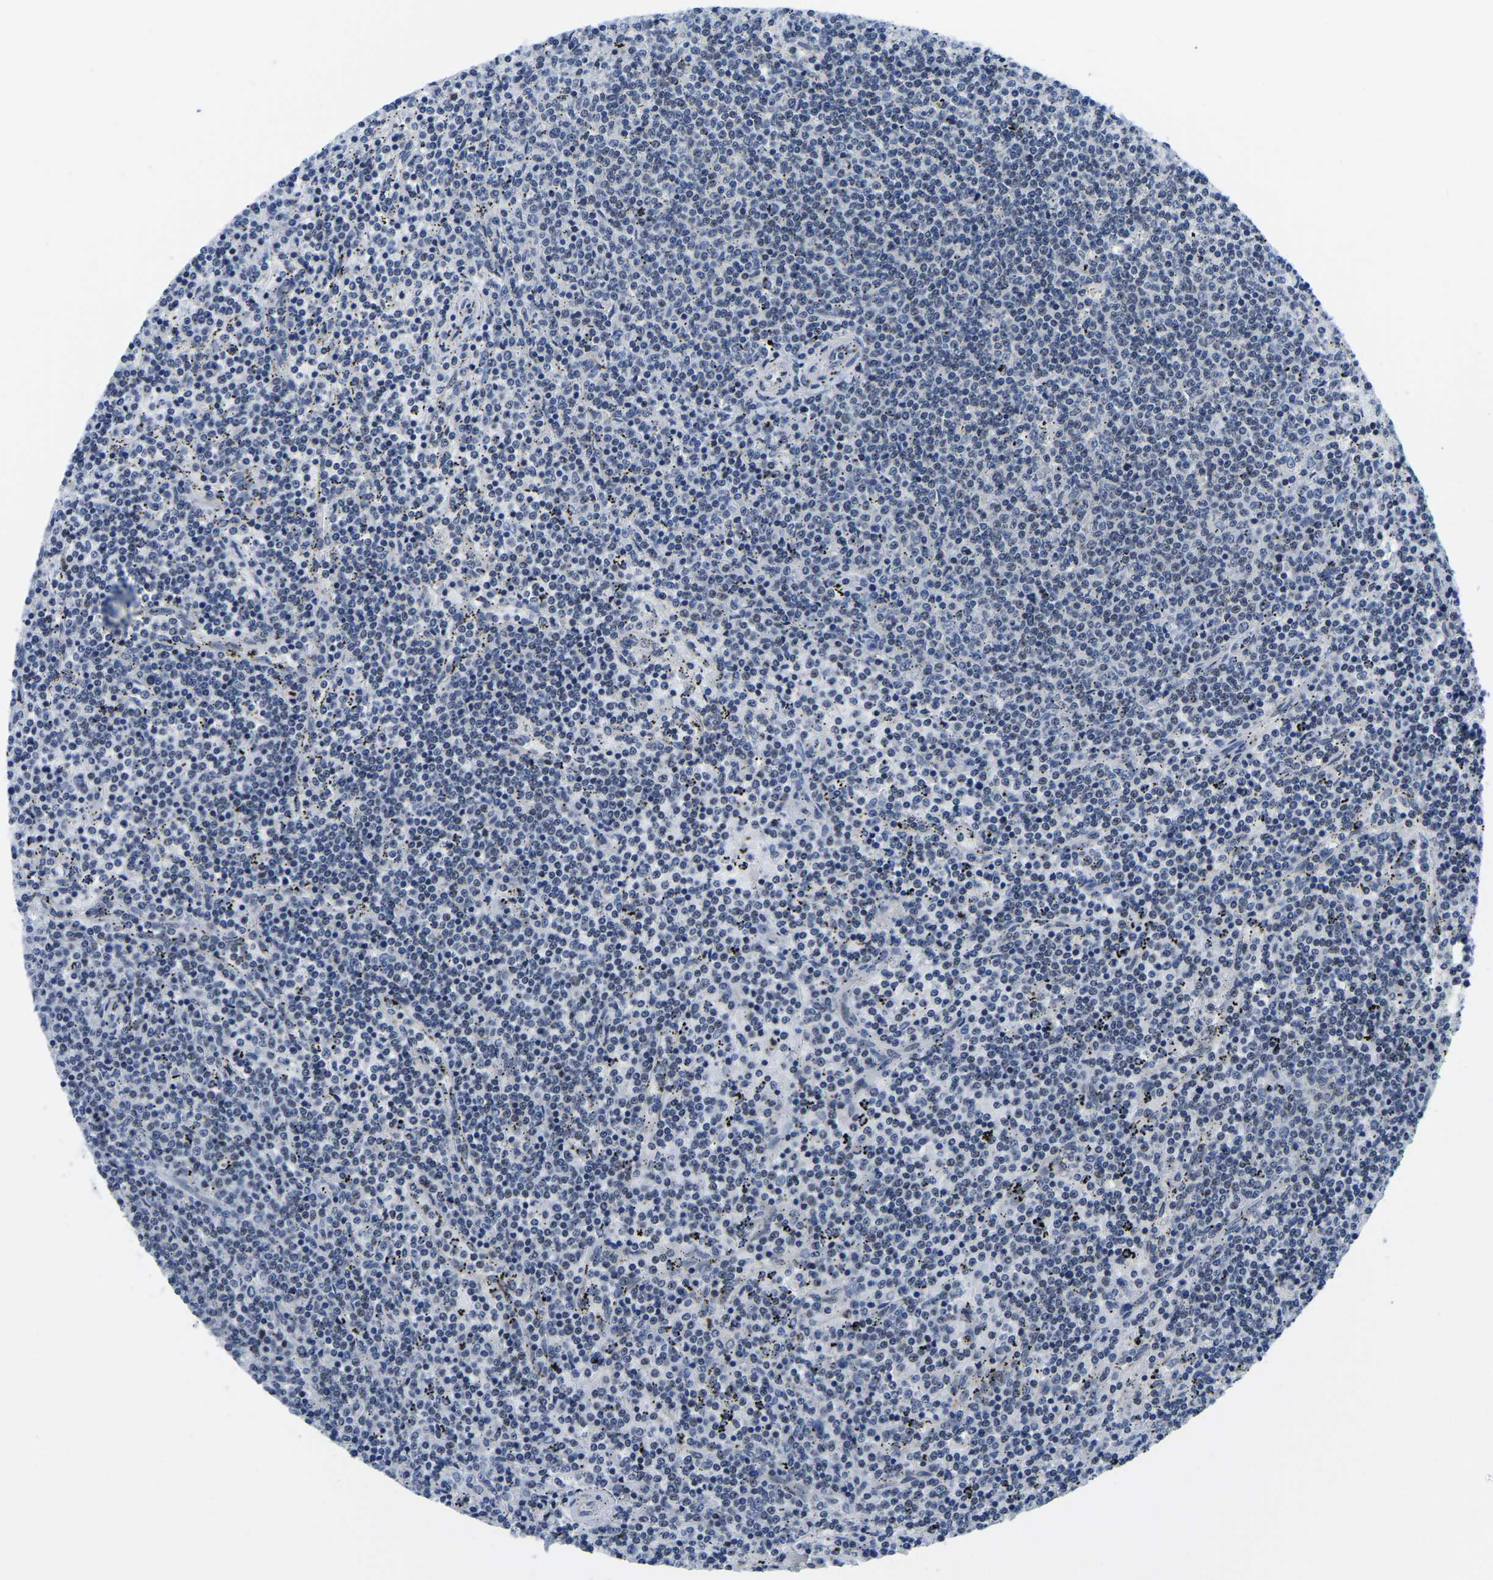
{"staining": {"intensity": "negative", "quantity": "none", "location": "none"}, "tissue": "lymphoma", "cell_type": "Tumor cells", "image_type": "cancer", "snomed": [{"axis": "morphology", "description": "Malignant lymphoma, non-Hodgkin's type, Low grade"}, {"axis": "topography", "description": "Spleen"}], "caption": "Immunohistochemical staining of human malignant lymphoma, non-Hodgkin's type (low-grade) shows no significant expression in tumor cells.", "gene": "POLDIP3", "patient": {"sex": "female", "age": 50}}